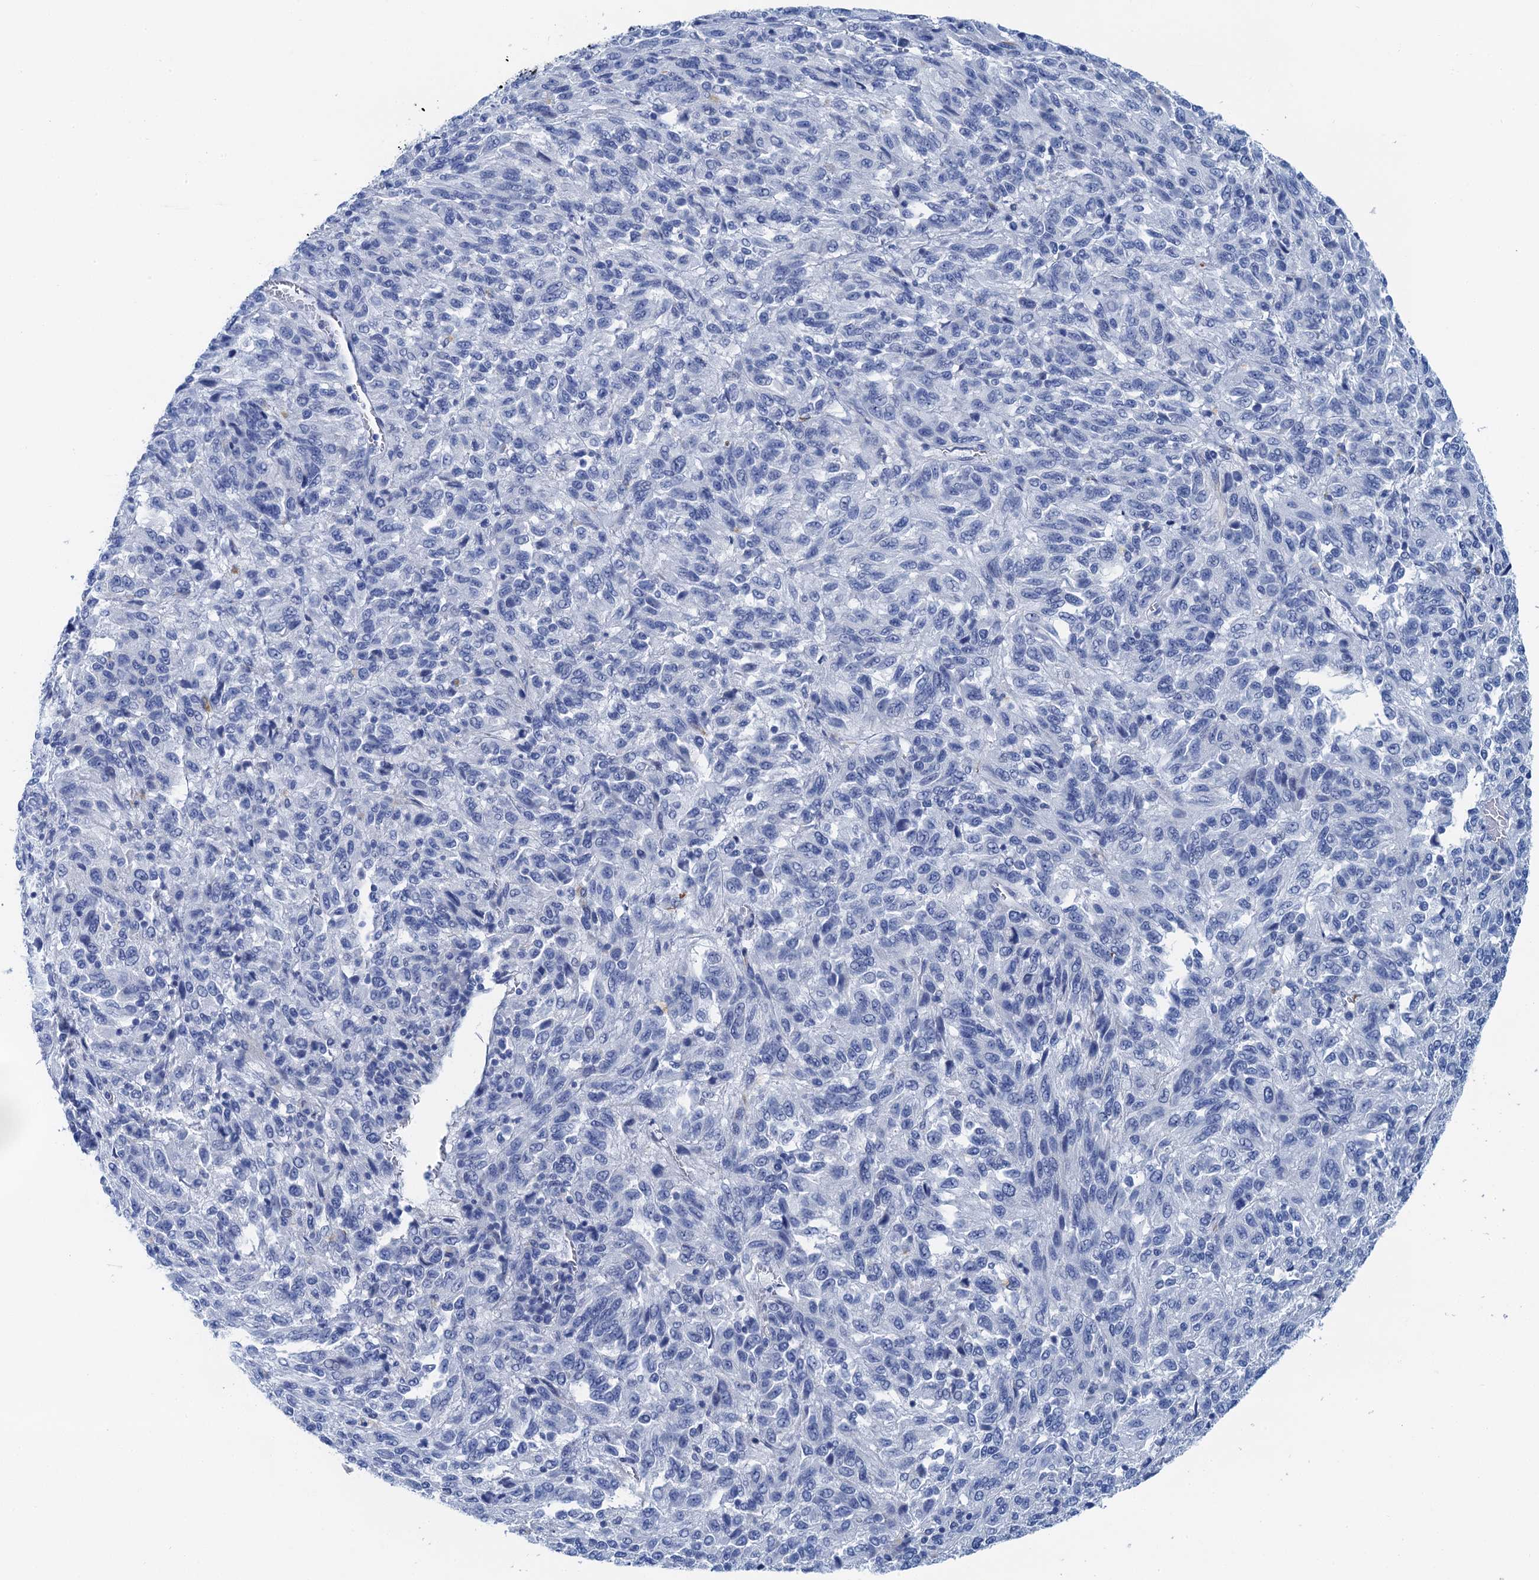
{"staining": {"intensity": "negative", "quantity": "none", "location": "none"}, "tissue": "melanoma", "cell_type": "Tumor cells", "image_type": "cancer", "snomed": [{"axis": "morphology", "description": "Malignant melanoma, Metastatic site"}, {"axis": "topography", "description": "Lung"}], "caption": "This is an immunohistochemistry (IHC) micrograph of melanoma. There is no staining in tumor cells.", "gene": "NLRP10", "patient": {"sex": "male", "age": 64}}